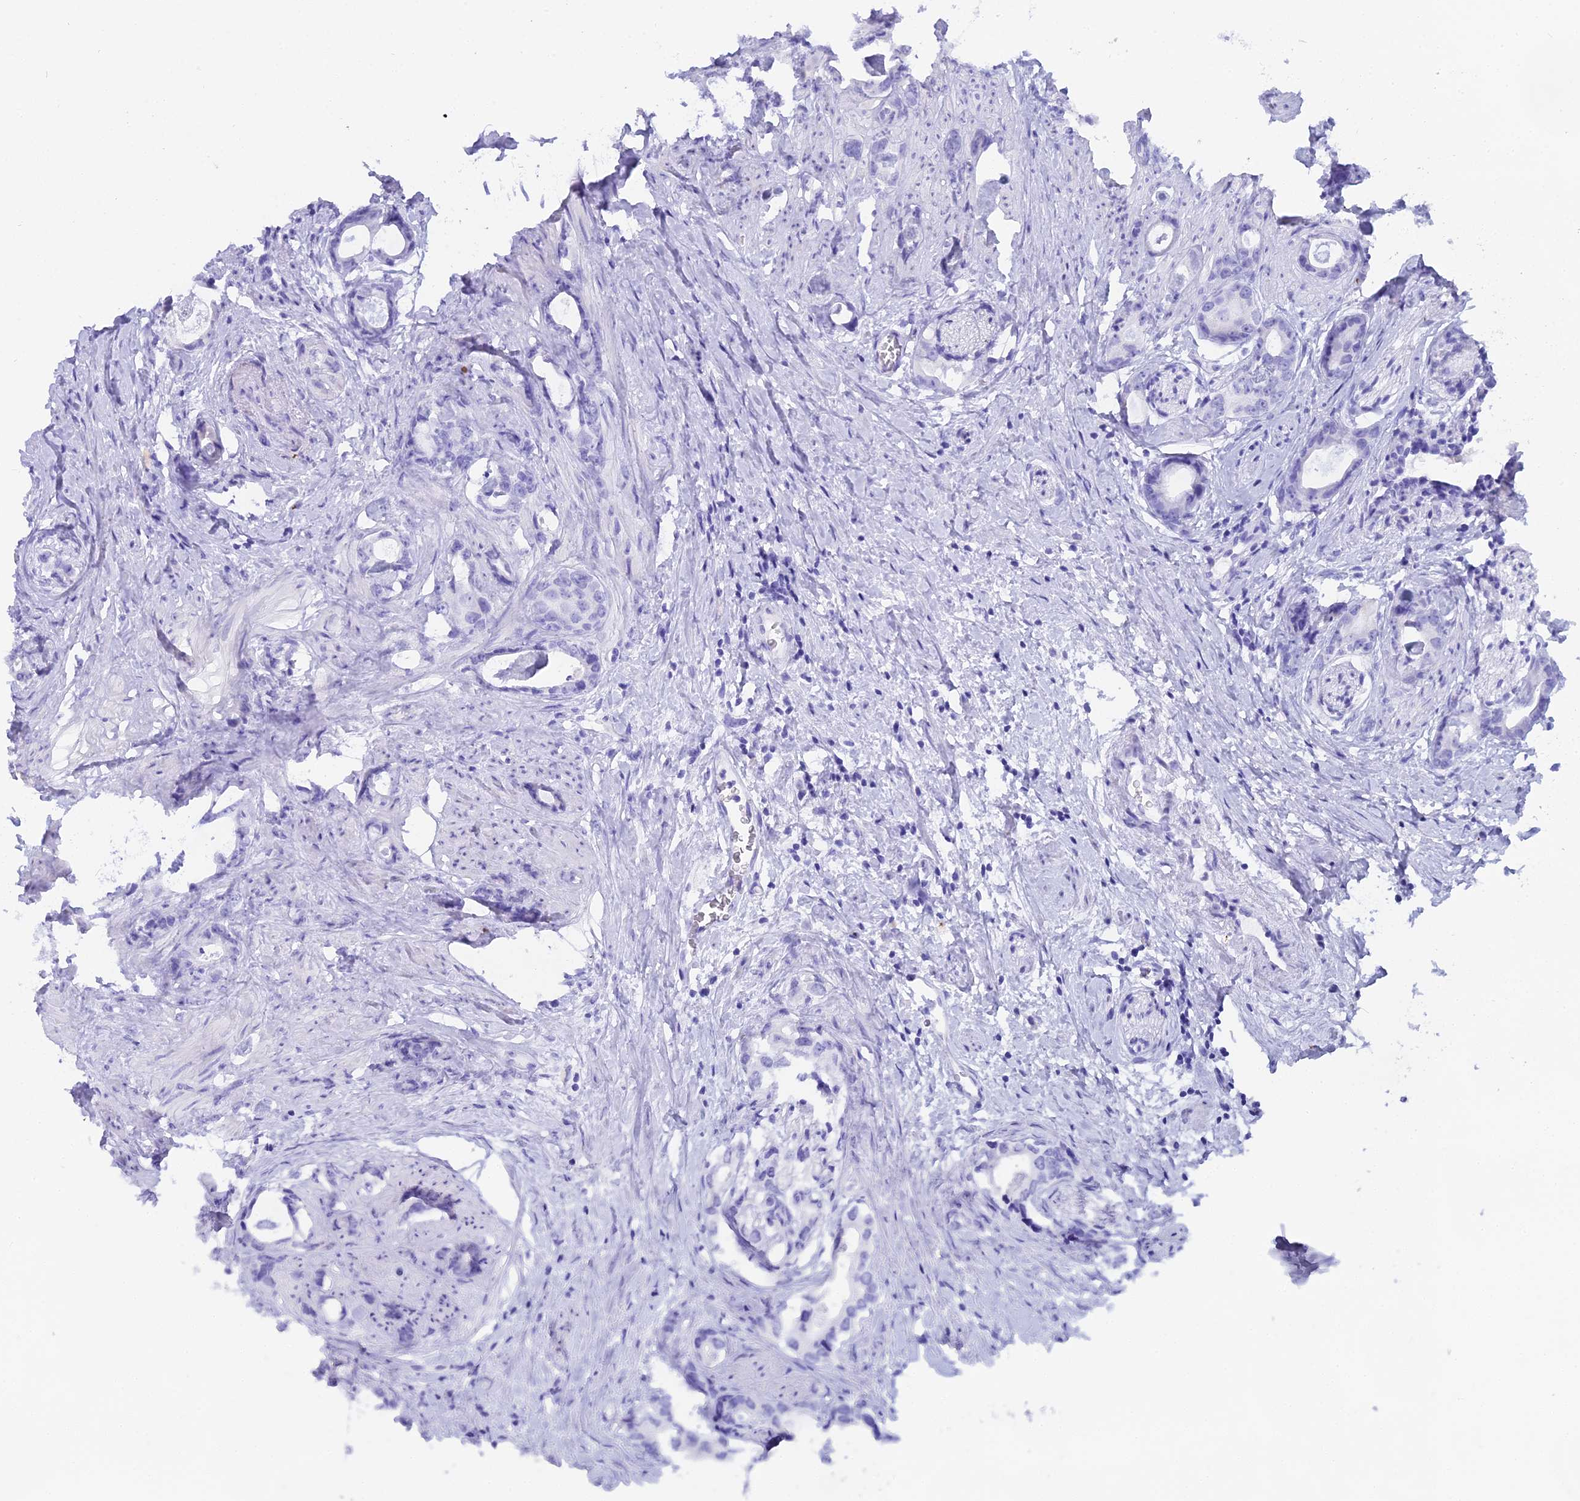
{"staining": {"intensity": "negative", "quantity": "none", "location": "none"}, "tissue": "prostate cancer", "cell_type": "Tumor cells", "image_type": "cancer", "snomed": [{"axis": "morphology", "description": "Adenocarcinoma, Low grade"}, {"axis": "topography", "description": "Prostate"}], "caption": "Histopathology image shows no significant protein expression in tumor cells of low-grade adenocarcinoma (prostate).", "gene": "CGB2", "patient": {"sex": "male", "age": 63}}